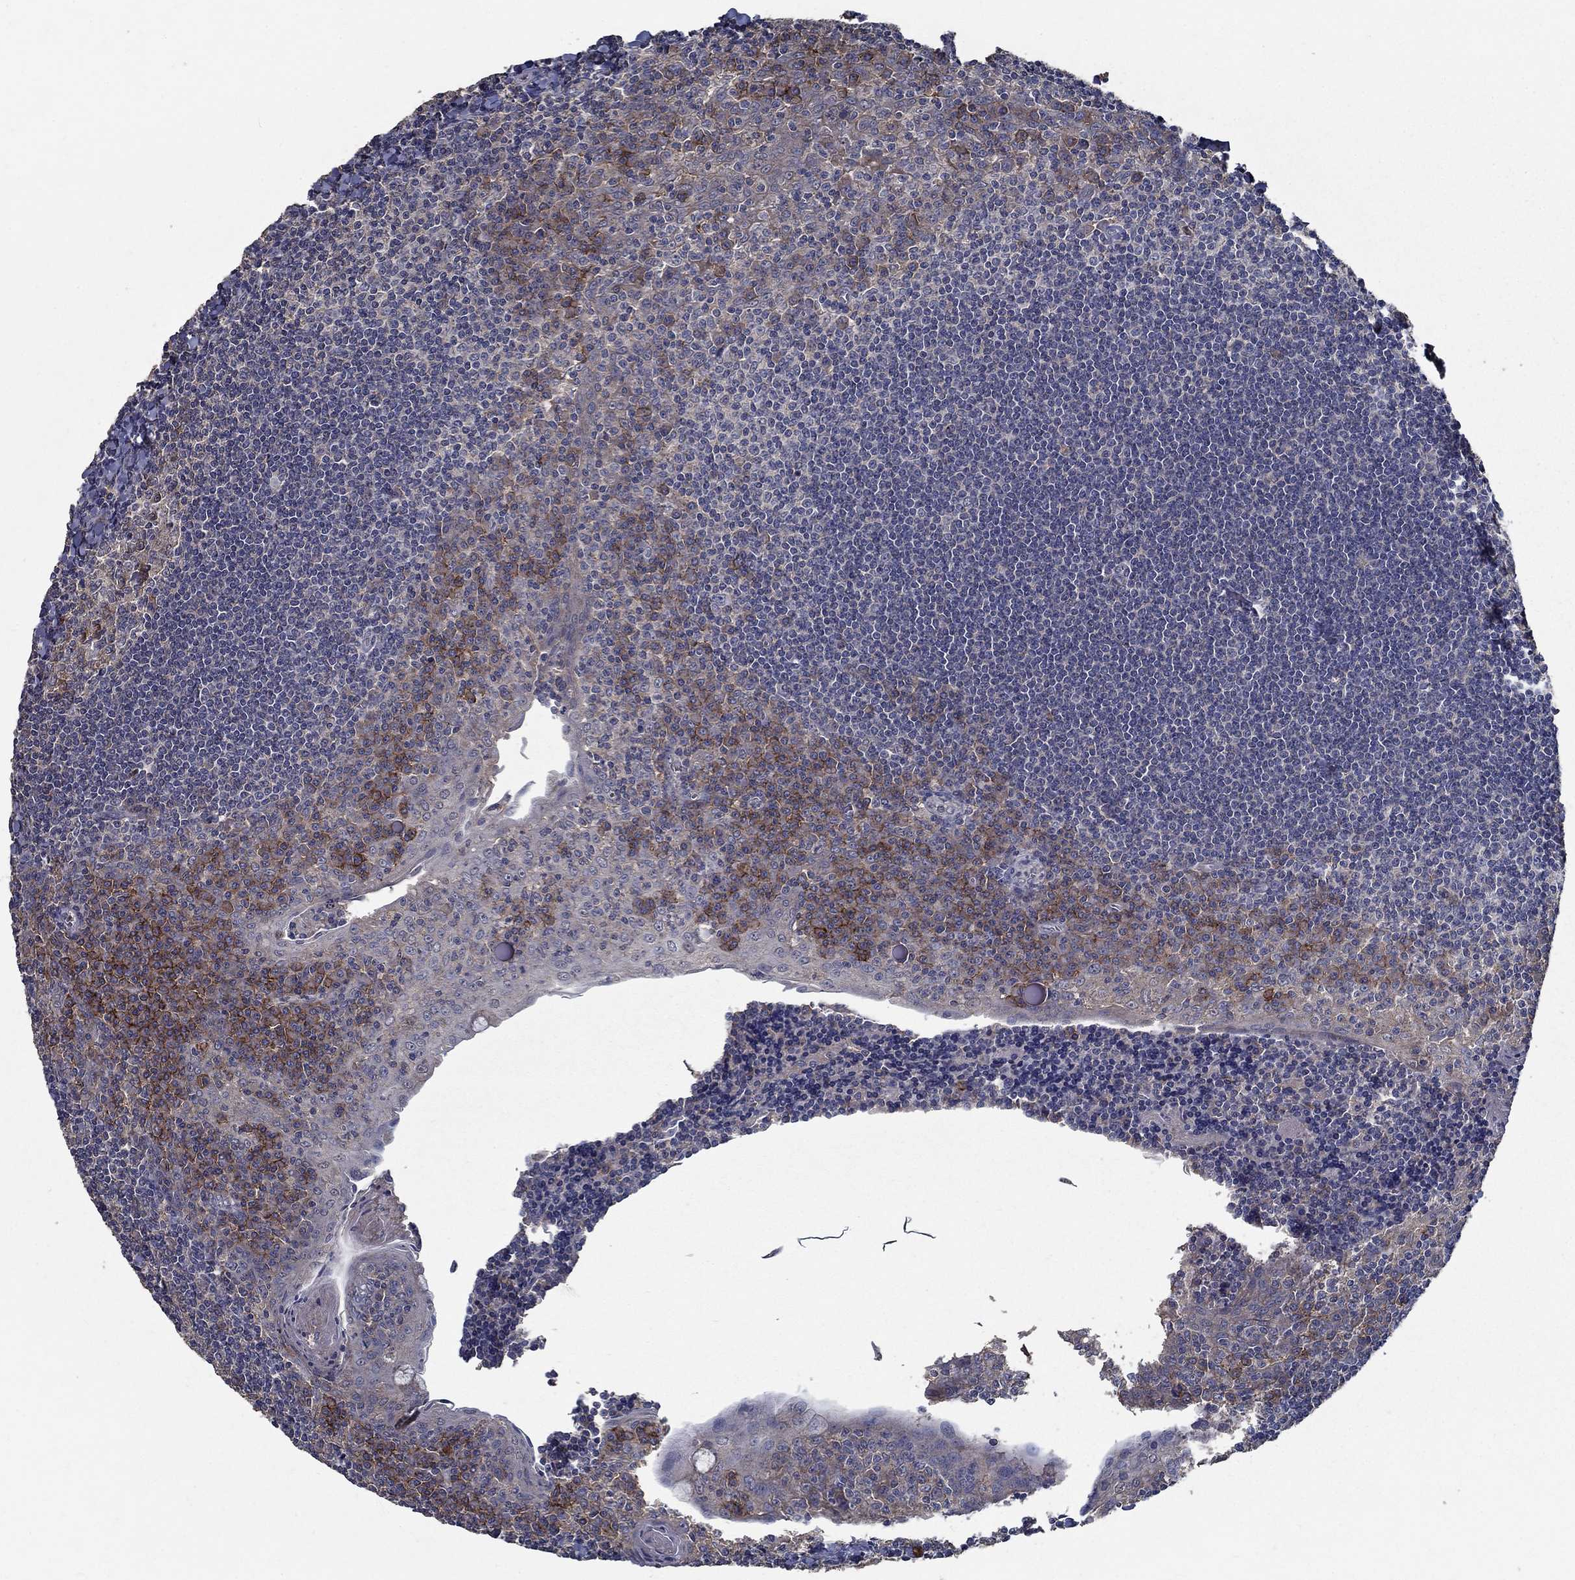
{"staining": {"intensity": "moderate", "quantity": "<25%", "location": "cytoplasmic/membranous"}, "tissue": "tonsil", "cell_type": "Germinal center cells", "image_type": "normal", "snomed": [{"axis": "morphology", "description": "Normal tissue, NOS"}, {"axis": "topography", "description": "Tonsil"}], "caption": "IHC staining of benign tonsil, which displays low levels of moderate cytoplasmic/membranous positivity in about <25% of germinal center cells indicating moderate cytoplasmic/membranous protein staining. The staining was performed using DAB (3,3'-diaminobenzidine) (brown) for protein detection and nuclei were counterstained in hematoxylin (blue).", "gene": "SLC44A1", "patient": {"sex": "female", "age": 12}}